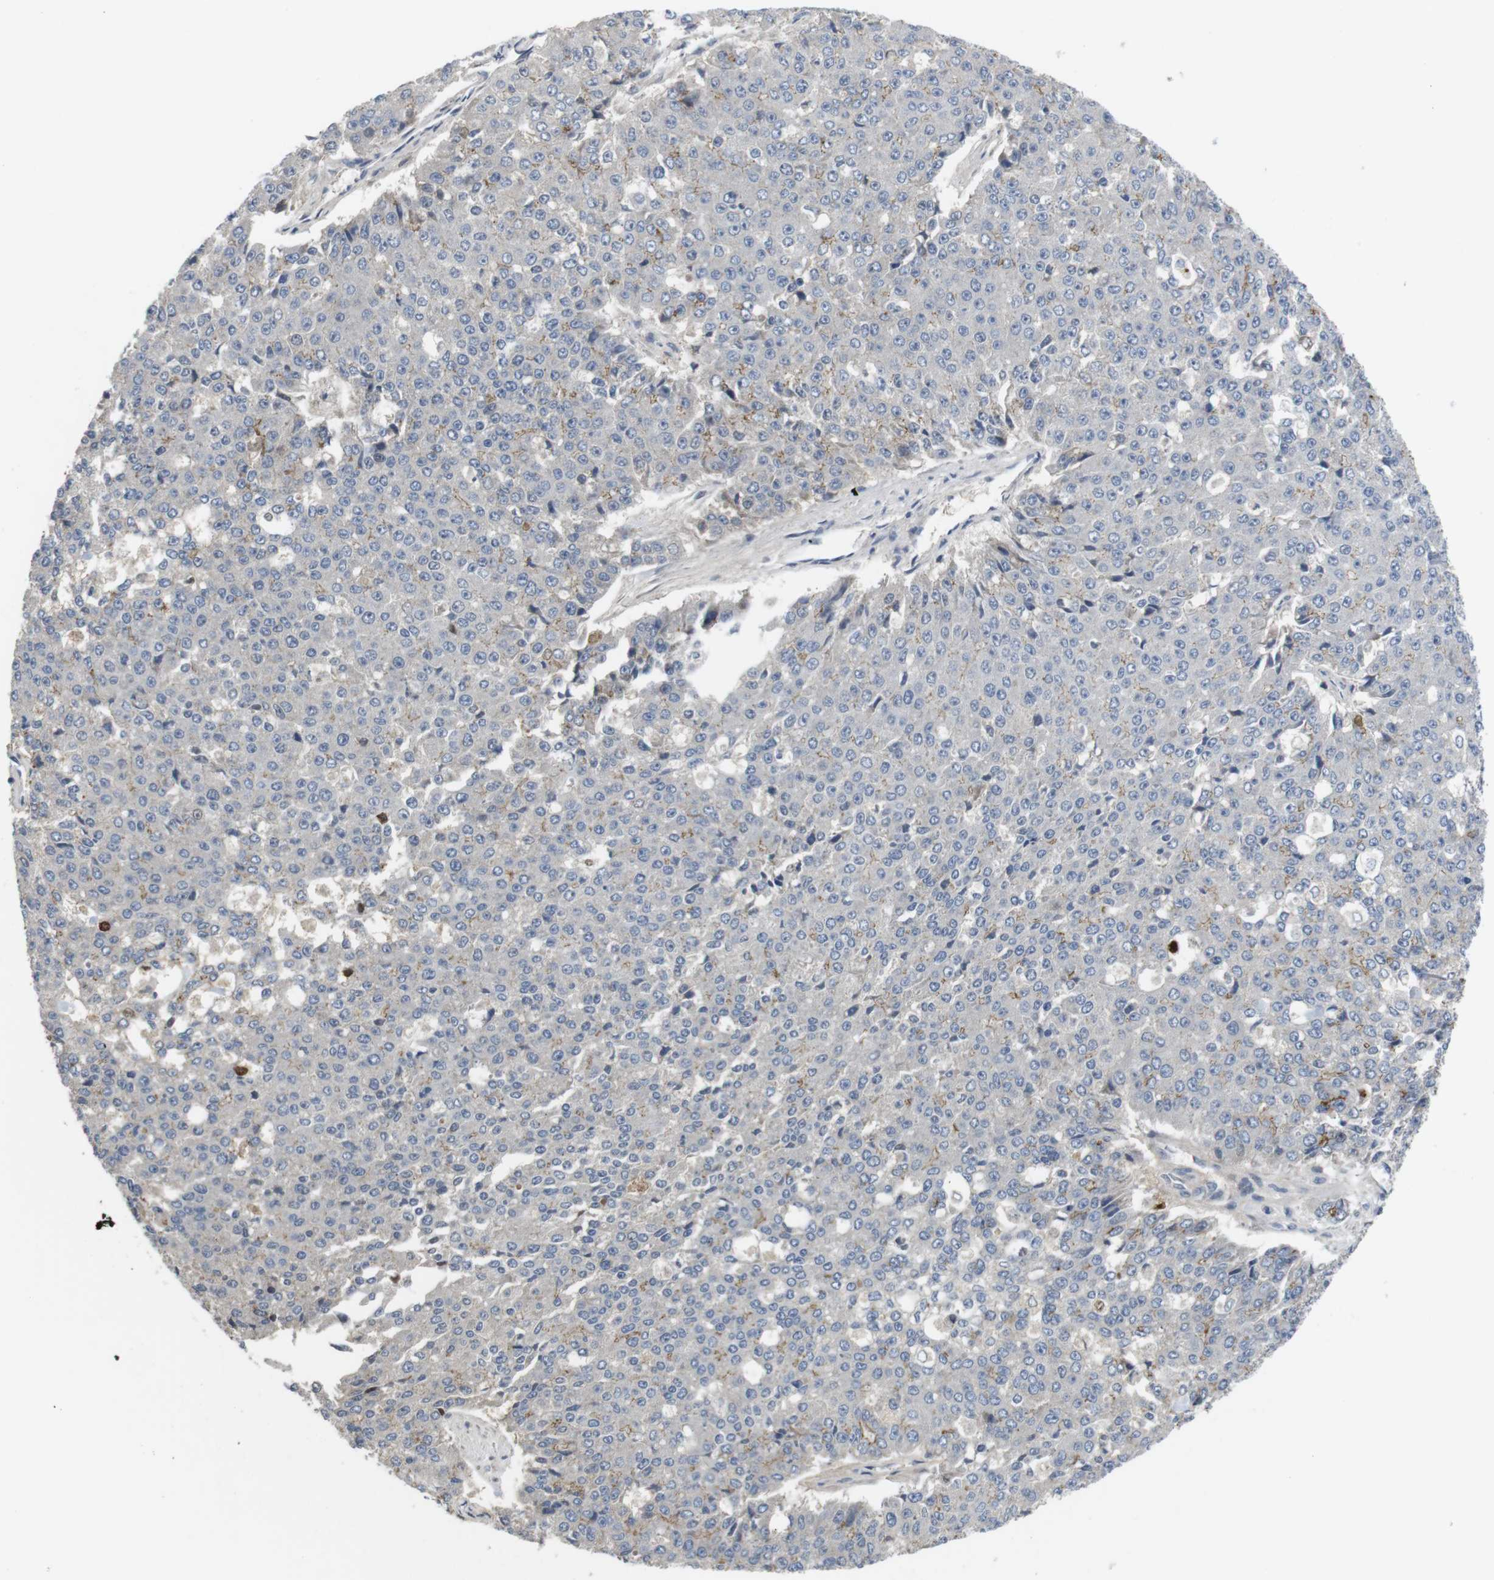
{"staining": {"intensity": "negative", "quantity": "none", "location": "none"}, "tissue": "pancreatic cancer", "cell_type": "Tumor cells", "image_type": "cancer", "snomed": [{"axis": "morphology", "description": "Adenocarcinoma, NOS"}, {"axis": "topography", "description": "Pancreas"}], "caption": "The immunohistochemistry photomicrograph has no significant staining in tumor cells of pancreatic cancer (adenocarcinoma) tissue.", "gene": "NECTIN1", "patient": {"sex": "male", "age": 50}}